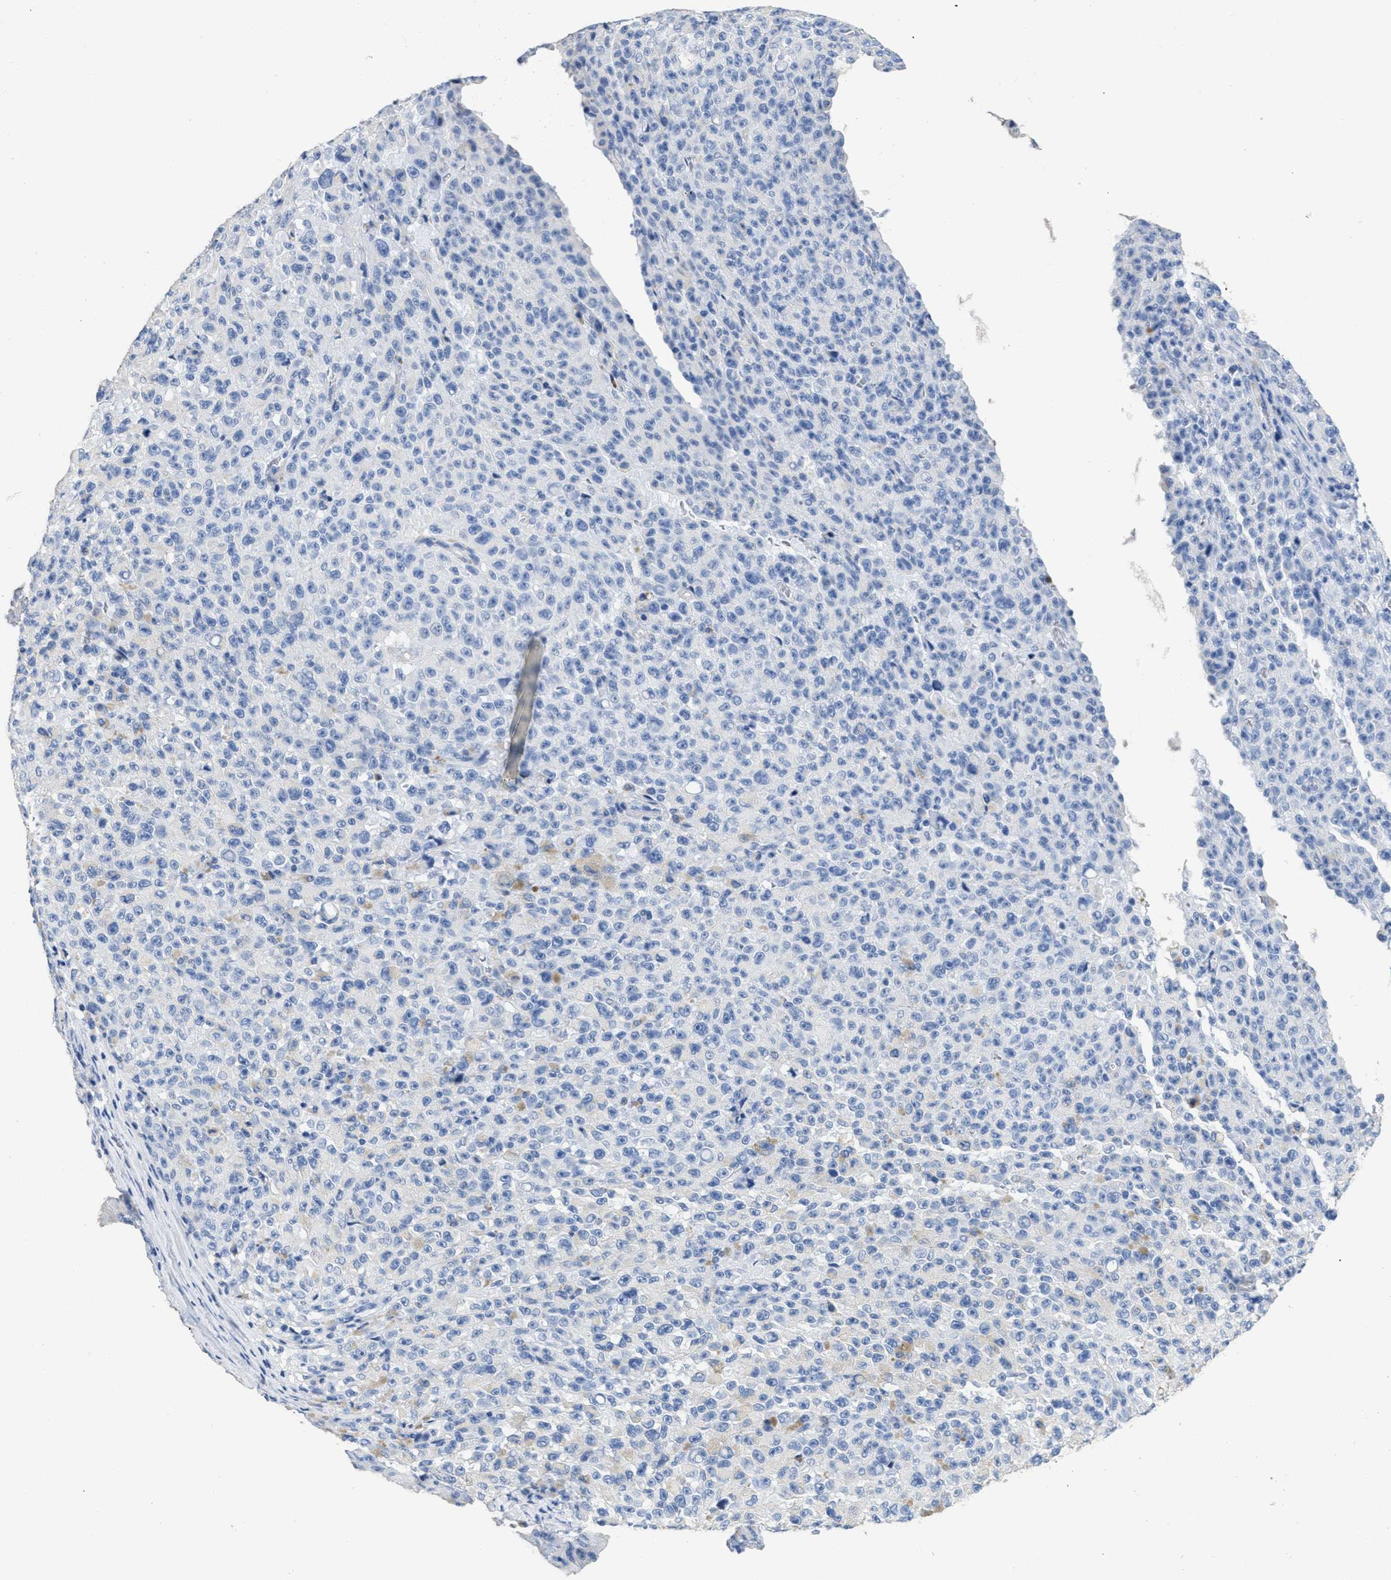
{"staining": {"intensity": "negative", "quantity": "none", "location": "none"}, "tissue": "melanoma", "cell_type": "Tumor cells", "image_type": "cancer", "snomed": [{"axis": "morphology", "description": "Malignant melanoma, NOS"}, {"axis": "topography", "description": "Skin"}], "caption": "Protein analysis of malignant melanoma shows no significant expression in tumor cells.", "gene": "DLC1", "patient": {"sex": "female", "age": 82}}